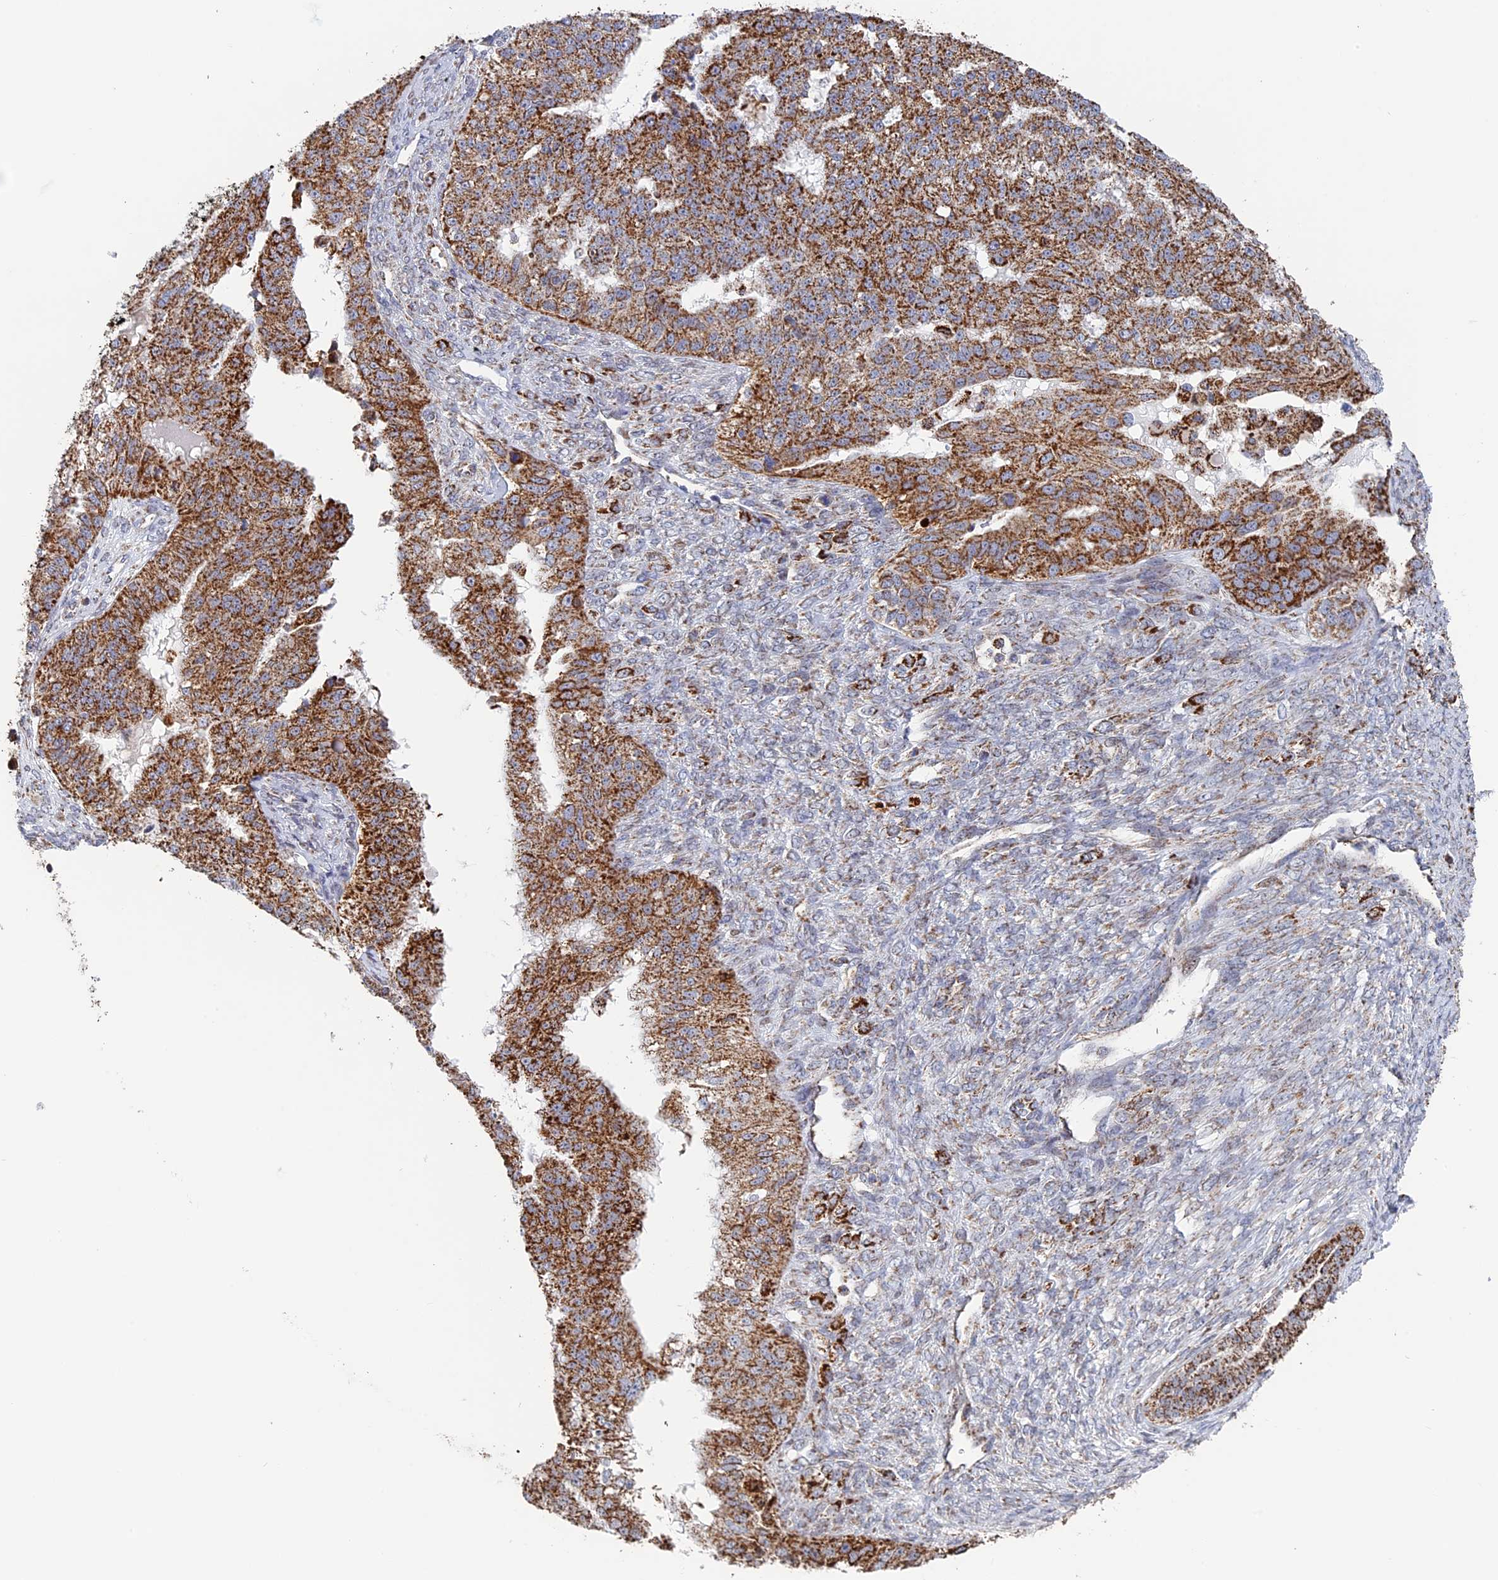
{"staining": {"intensity": "strong", "quantity": ">75%", "location": "cytoplasmic/membranous"}, "tissue": "ovarian cancer", "cell_type": "Tumor cells", "image_type": "cancer", "snomed": [{"axis": "morphology", "description": "Cystadenocarcinoma, serous, NOS"}, {"axis": "topography", "description": "Ovary"}], "caption": "Tumor cells display strong cytoplasmic/membranous staining in about >75% of cells in ovarian cancer (serous cystadenocarcinoma). (Brightfield microscopy of DAB IHC at high magnification).", "gene": "SEC24D", "patient": {"sex": "female", "age": 58}}